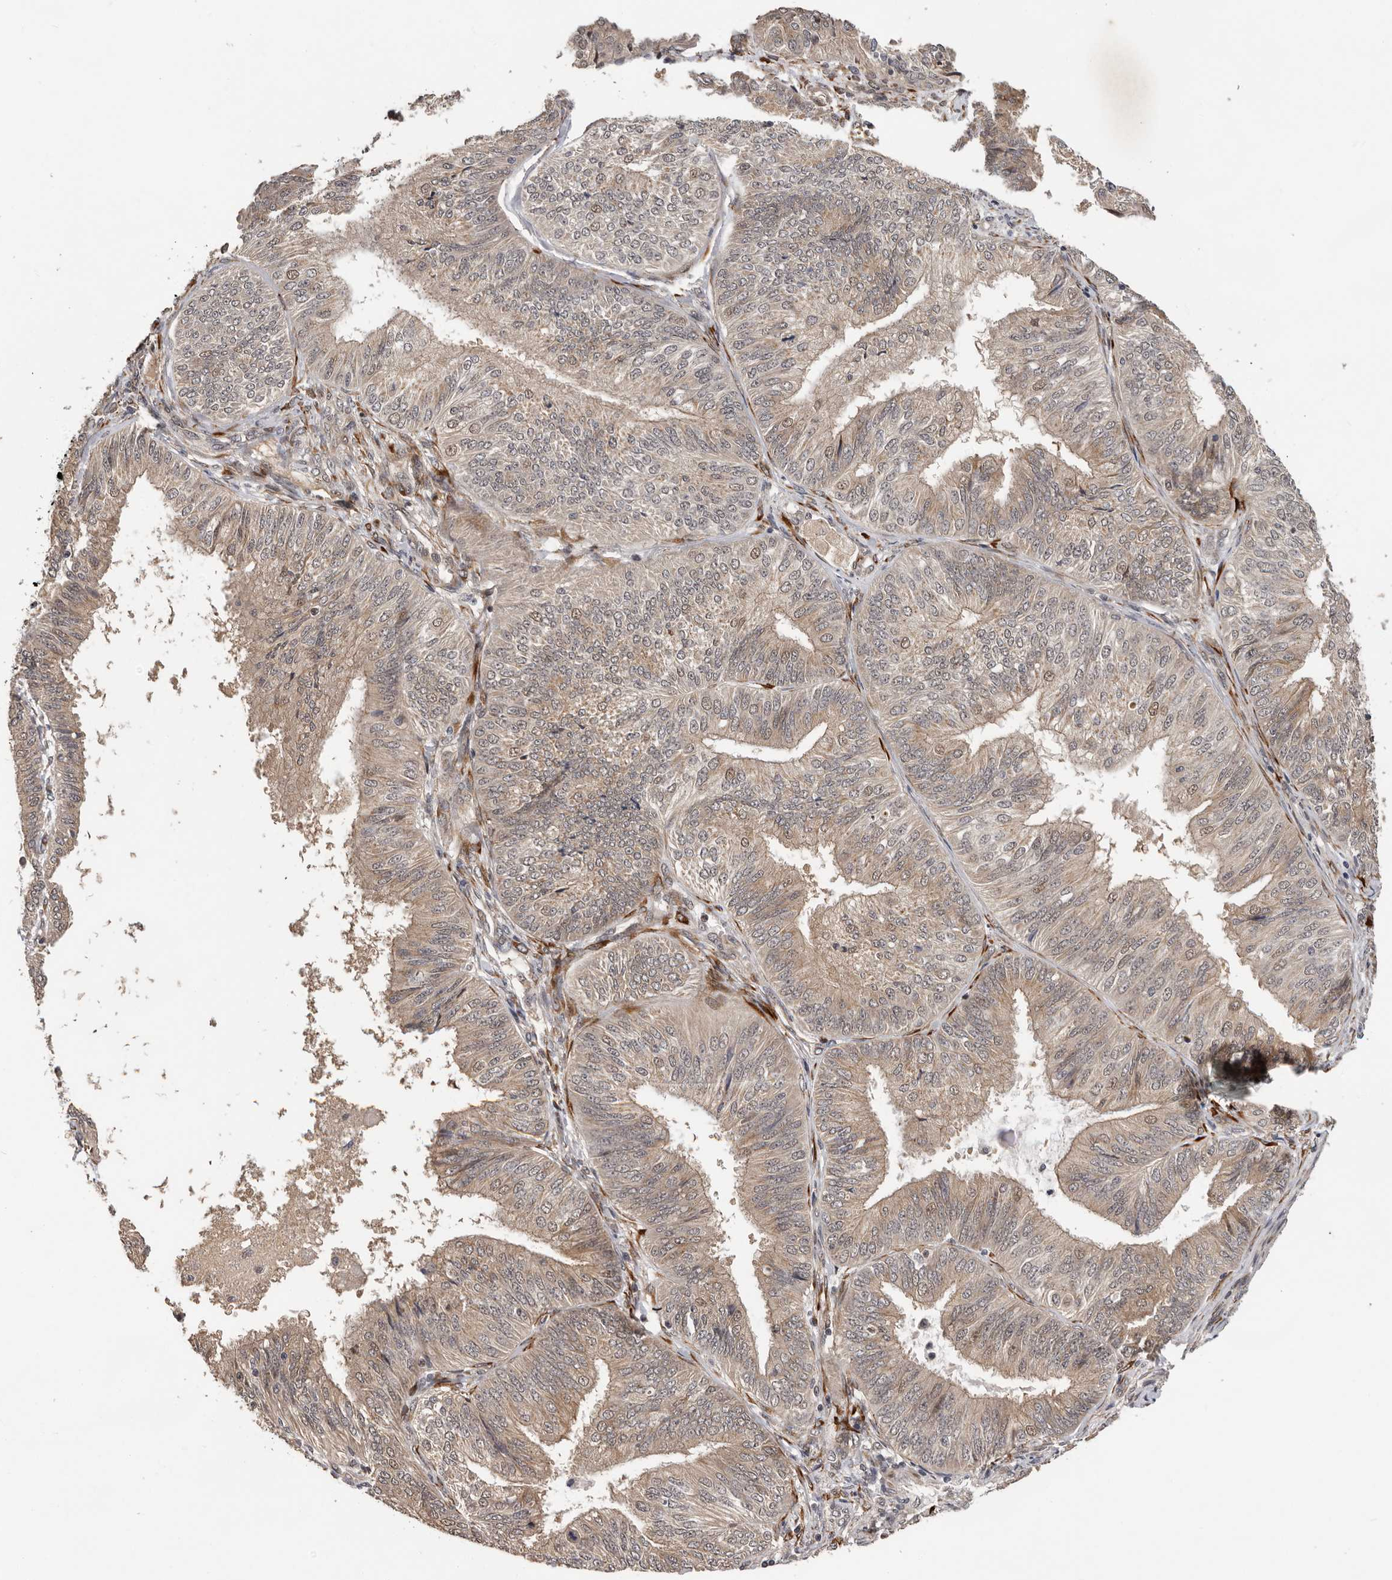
{"staining": {"intensity": "weak", "quantity": ">75%", "location": "cytoplasmic/membranous,nuclear"}, "tissue": "endometrial cancer", "cell_type": "Tumor cells", "image_type": "cancer", "snomed": [{"axis": "morphology", "description": "Adenocarcinoma, NOS"}, {"axis": "topography", "description": "Endometrium"}], "caption": "High-magnification brightfield microscopy of endometrial cancer (adenocarcinoma) stained with DAB (brown) and counterstained with hematoxylin (blue). tumor cells exhibit weak cytoplasmic/membranous and nuclear positivity is present in about>75% of cells.", "gene": "HENMT1", "patient": {"sex": "female", "age": 58}}